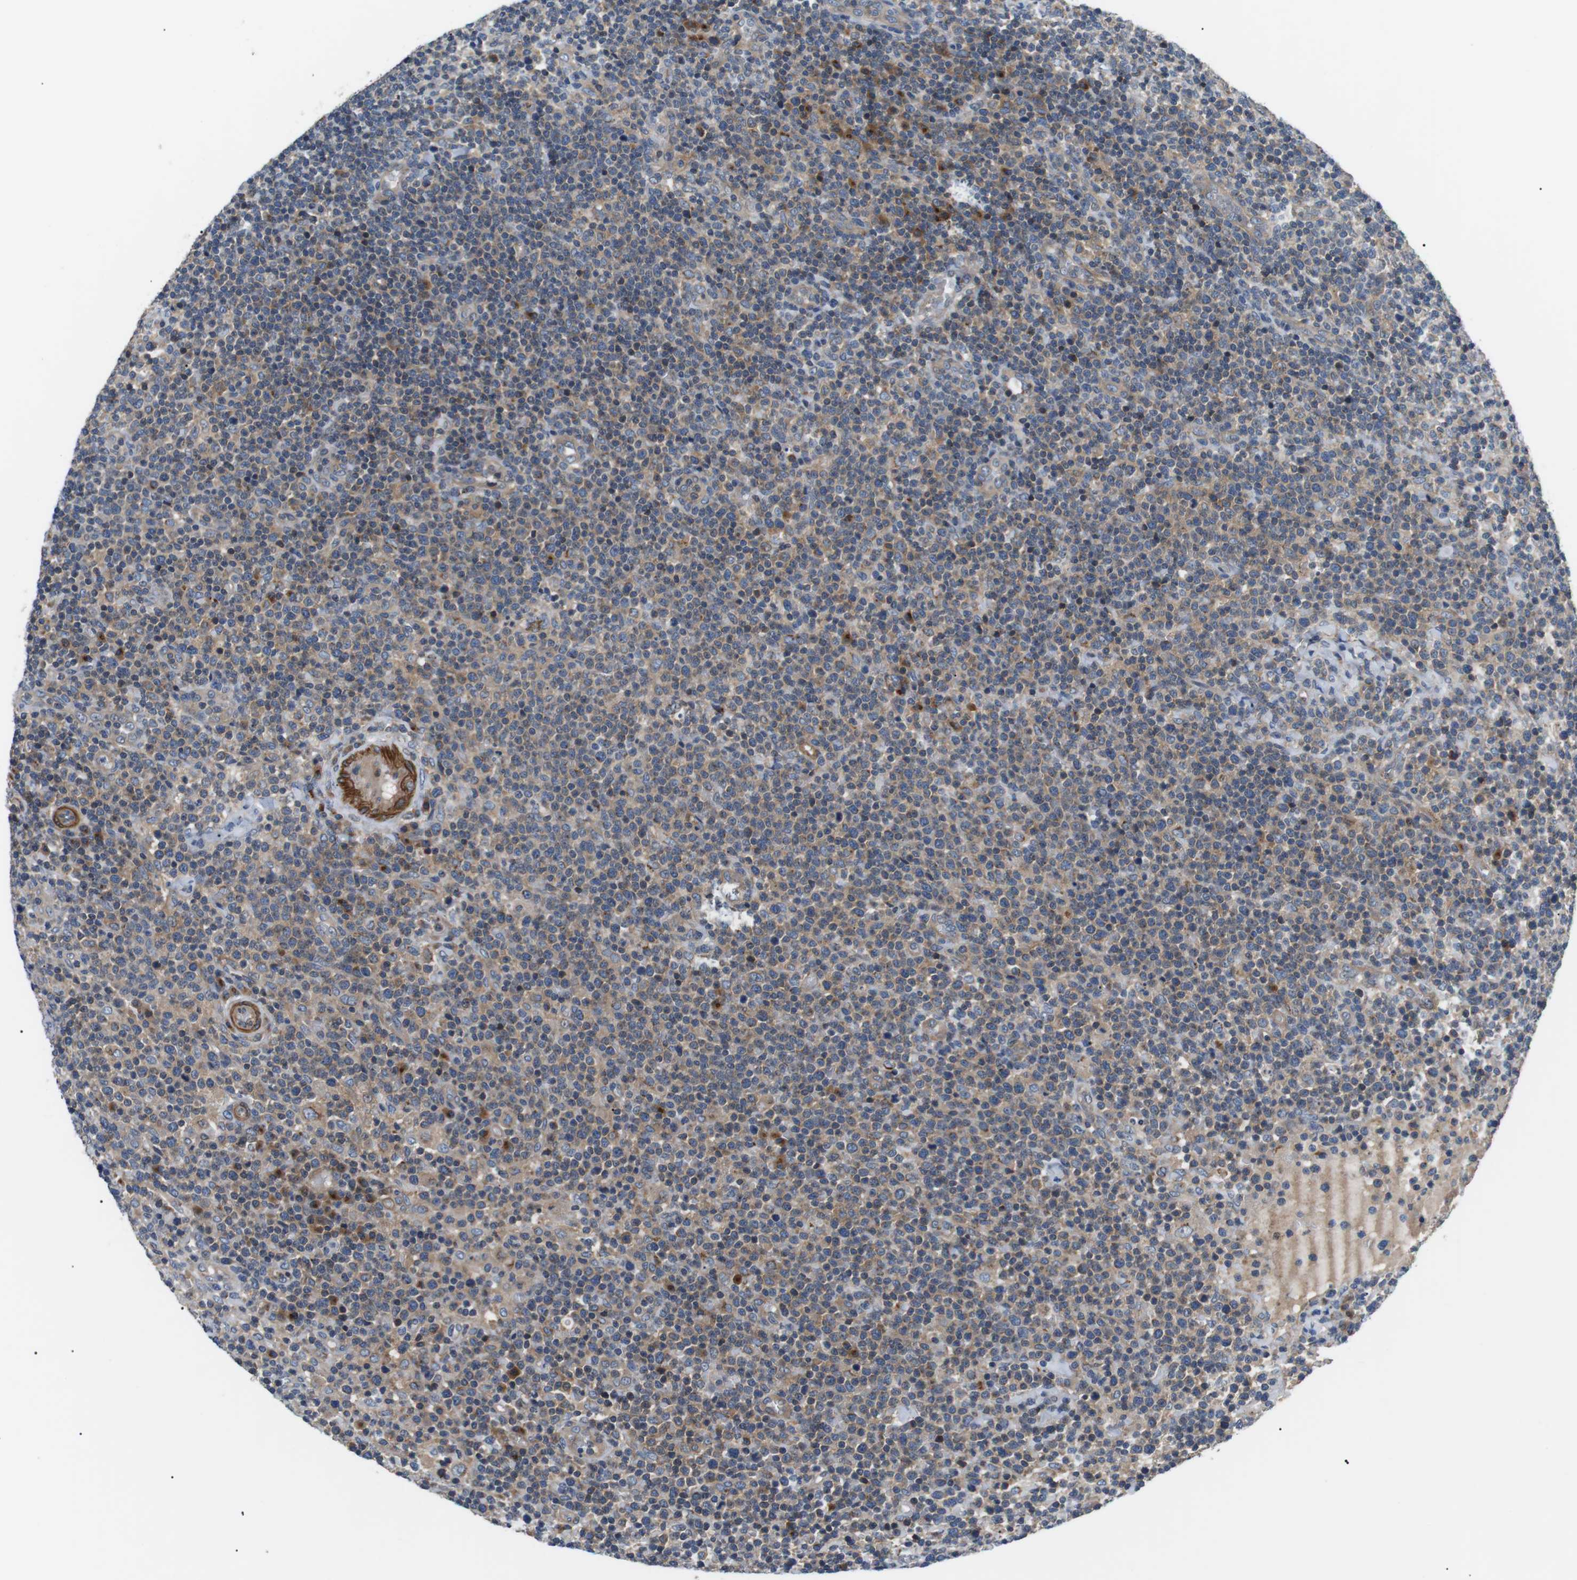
{"staining": {"intensity": "weak", "quantity": ">75%", "location": "cytoplasmic/membranous"}, "tissue": "lymphoma", "cell_type": "Tumor cells", "image_type": "cancer", "snomed": [{"axis": "morphology", "description": "Malignant lymphoma, non-Hodgkin's type, High grade"}, {"axis": "topography", "description": "Lymph node"}], "caption": "This image displays immunohistochemistry staining of human high-grade malignant lymphoma, non-Hodgkin's type, with low weak cytoplasmic/membranous expression in about >75% of tumor cells.", "gene": "DIPK1A", "patient": {"sex": "male", "age": 61}}